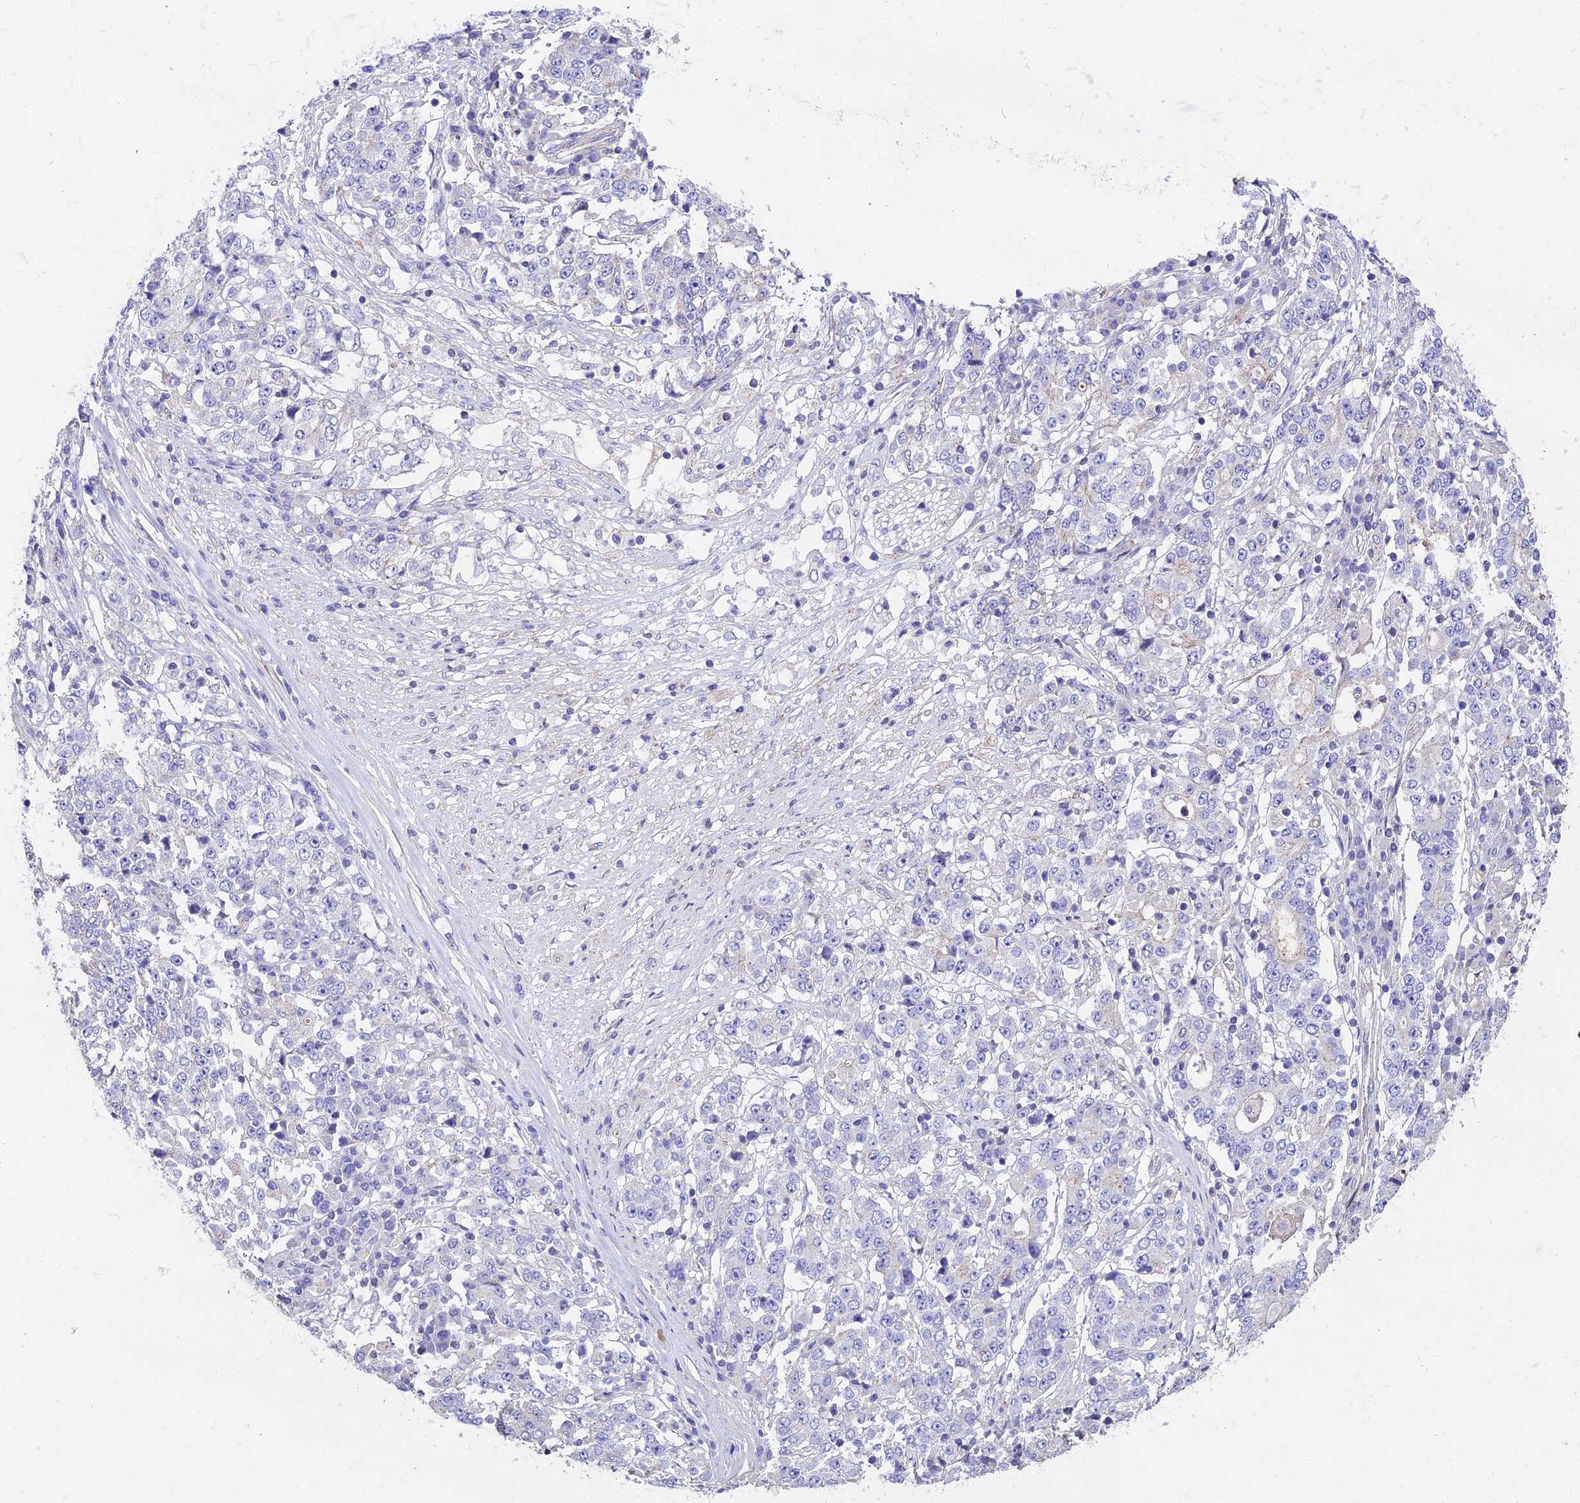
{"staining": {"intensity": "negative", "quantity": "none", "location": "none"}, "tissue": "stomach cancer", "cell_type": "Tumor cells", "image_type": "cancer", "snomed": [{"axis": "morphology", "description": "Adenocarcinoma, NOS"}, {"axis": "topography", "description": "Stomach"}], "caption": "Tumor cells show no significant staining in adenocarcinoma (stomach).", "gene": "QRFP", "patient": {"sex": "male", "age": 59}}